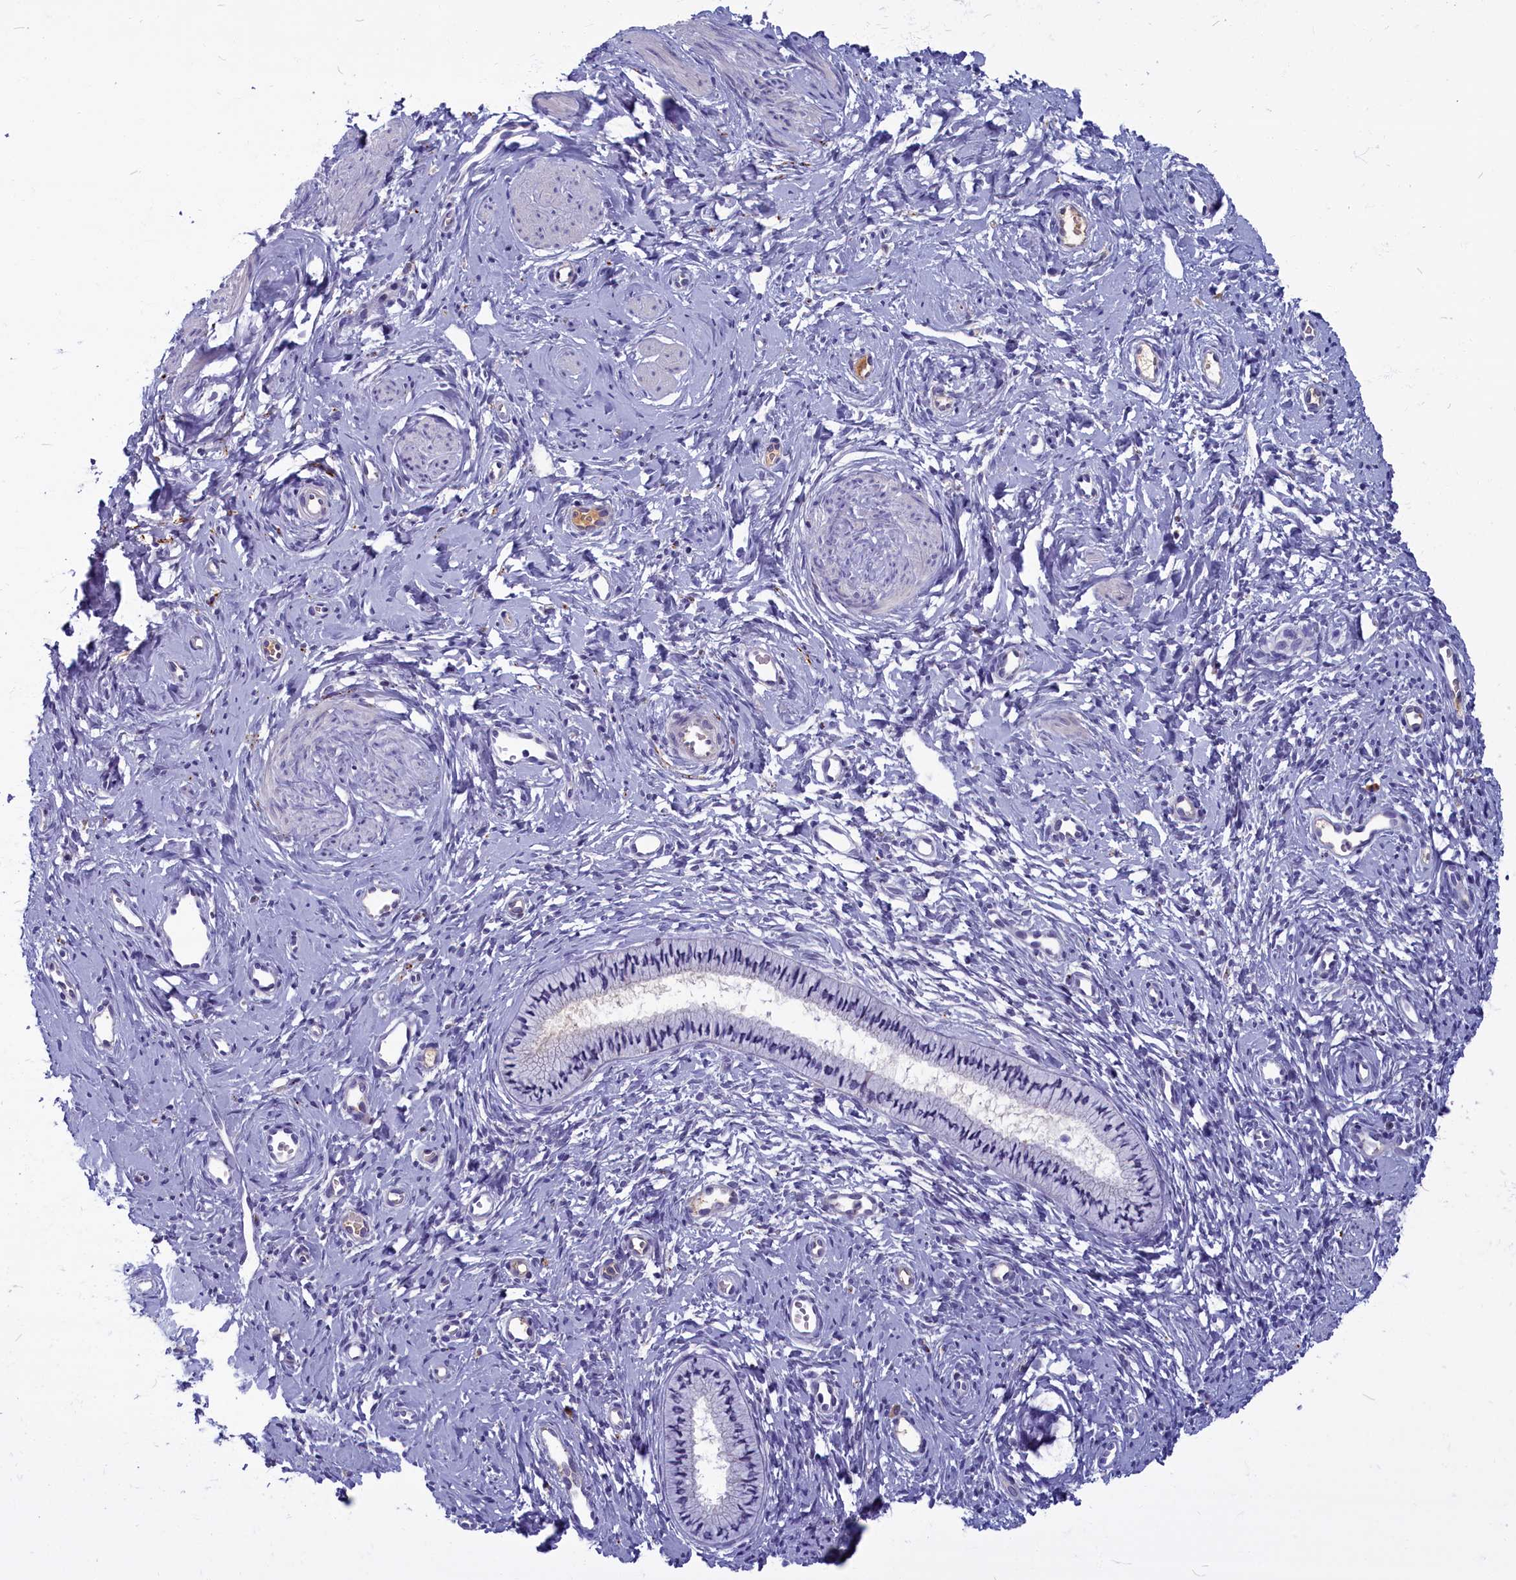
{"staining": {"intensity": "negative", "quantity": "none", "location": "none"}, "tissue": "cervix", "cell_type": "Glandular cells", "image_type": "normal", "snomed": [{"axis": "morphology", "description": "Normal tissue, NOS"}, {"axis": "topography", "description": "Cervix"}], "caption": "A high-resolution image shows immunohistochemistry (IHC) staining of unremarkable cervix, which reveals no significant expression in glandular cells. (DAB (3,3'-diaminobenzidine) immunohistochemistry (IHC) with hematoxylin counter stain).", "gene": "SV2C", "patient": {"sex": "female", "age": 57}}